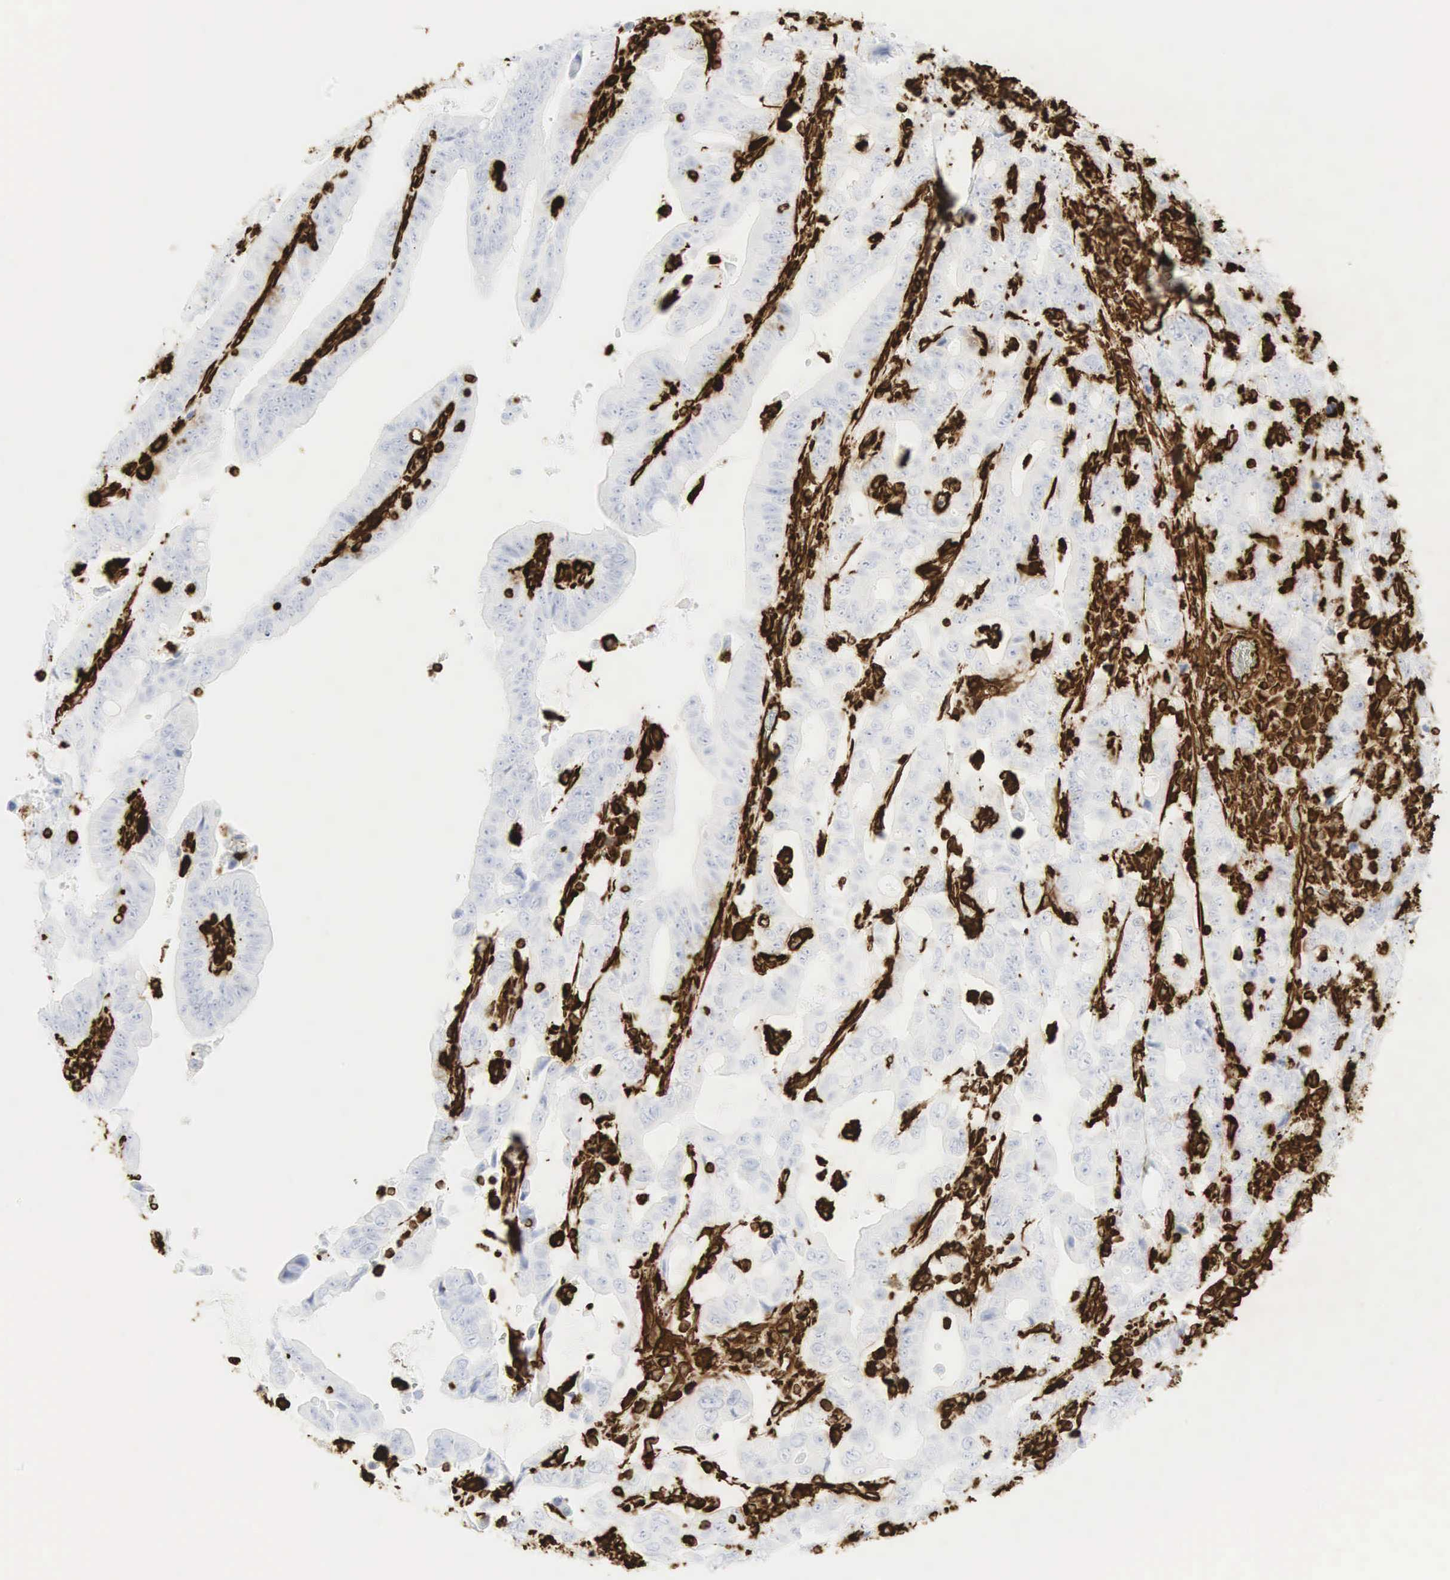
{"staining": {"intensity": "strong", "quantity": "<25%", "location": "cytoplasmic/membranous"}, "tissue": "stomach cancer", "cell_type": "Tumor cells", "image_type": "cancer", "snomed": [{"axis": "morphology", "description": "Adenocarcinoma, NOS"}, {"axis": "topography", "description": "Stomach, upper"}], "caption": "Protein analysis of stomach adenocarcinoma tissue exhibits strong cytoplasmic/membranous staining in approximately <25% of tumor cells.", "gene": "VIM", "patient": {"sex": "male", "age": 63}}